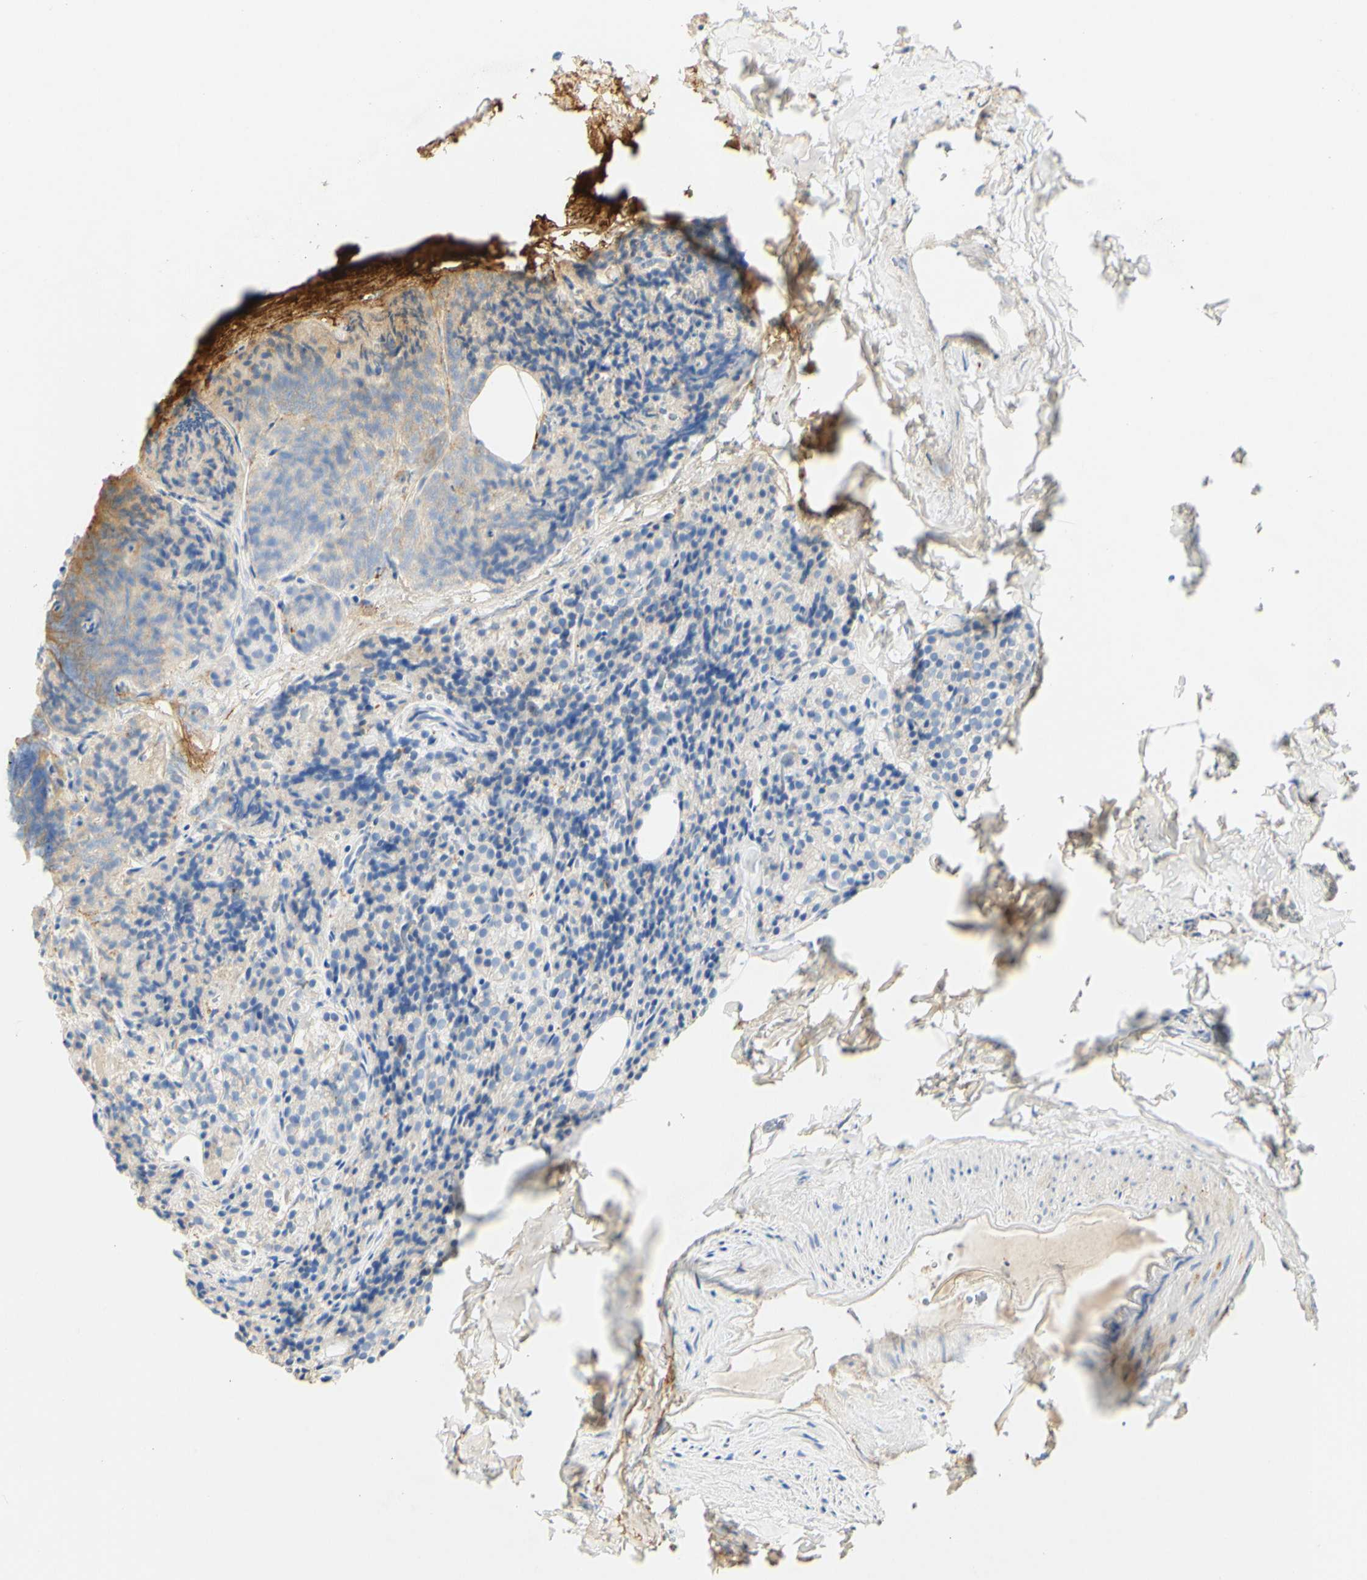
{"staining": {"intensity": "weak", "quantity": "<25%", "location": "cytoplasmic/membranous"}, "tissue": "parathyroid gland", "cell_type": "Glandular cells", "image_type": "normal", "snomed": [{"axis": "morphology", "description": "Normal tissue, NOS"}, {"axis": "morphology", "description": "Atrophy, NOS"}, {"axis": "topography", "description": "Parathyroid gland"}], "caption": "Immunohistochemistry (IHC) of benign parathyroid gland reveals no staining in glandular cells.", "gene": "FCGRT", "patient": {"sex": "female", "age": 54}}